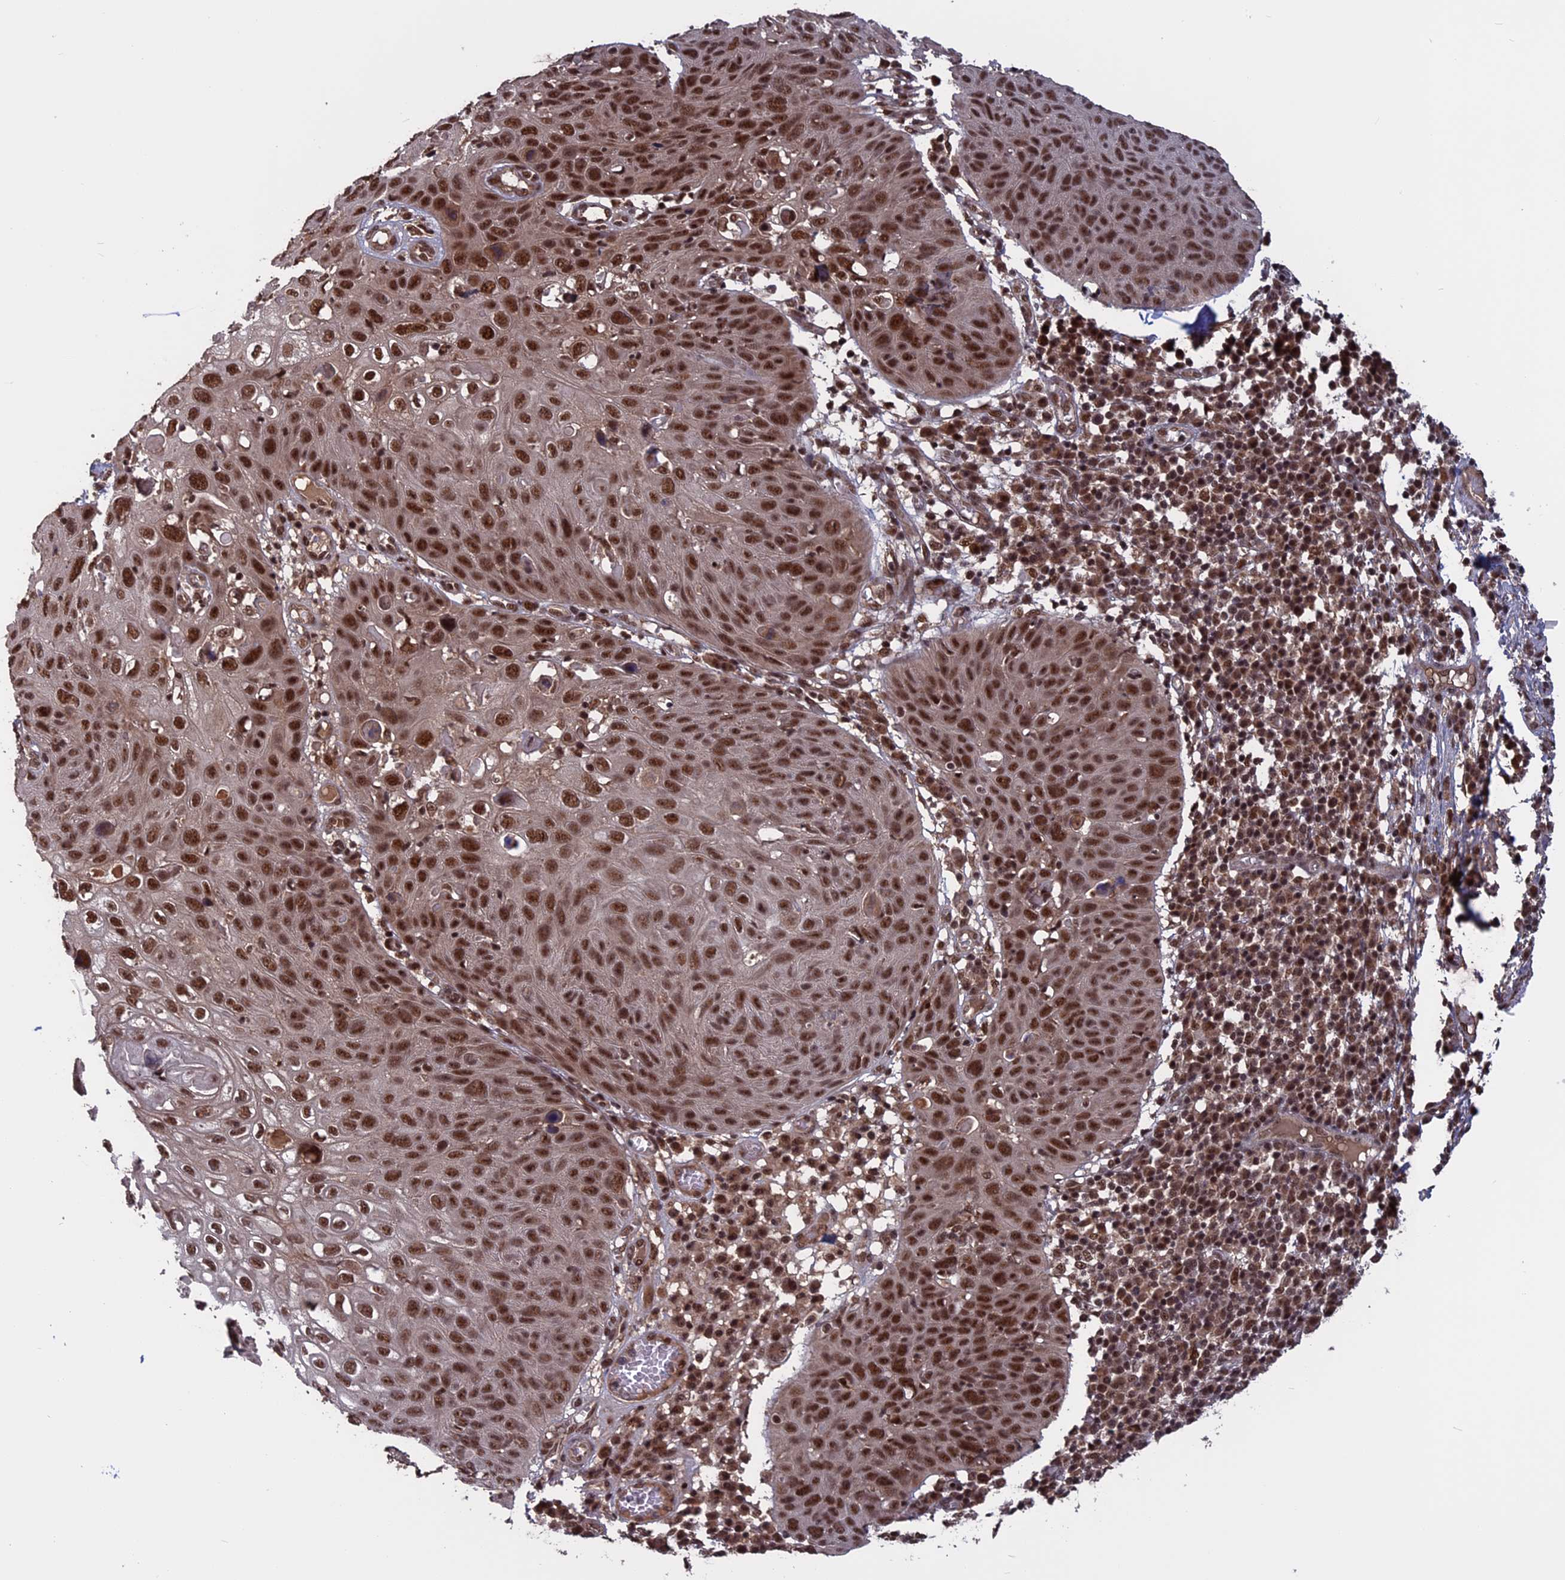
{"staining": {"intensity": "strong", "quantity": ">75%", "location": "nuclear"}, "tissue": "skin cancer", "cell_type": "Tumor cells", "image_type": "cancer", "snomed": [{"axis": "morphology", "description": "Squamous cell carcinoma, NOS"}, {"axis": "topography", "description": "Skin"}], "caption": "About >75% of tumor cells in skin cancer show strong nuclear protein positivity as visualized by brown immunohistochemical staining.", "gene": "CACTIN", "patient": {"sex": "female", "age": 90}}